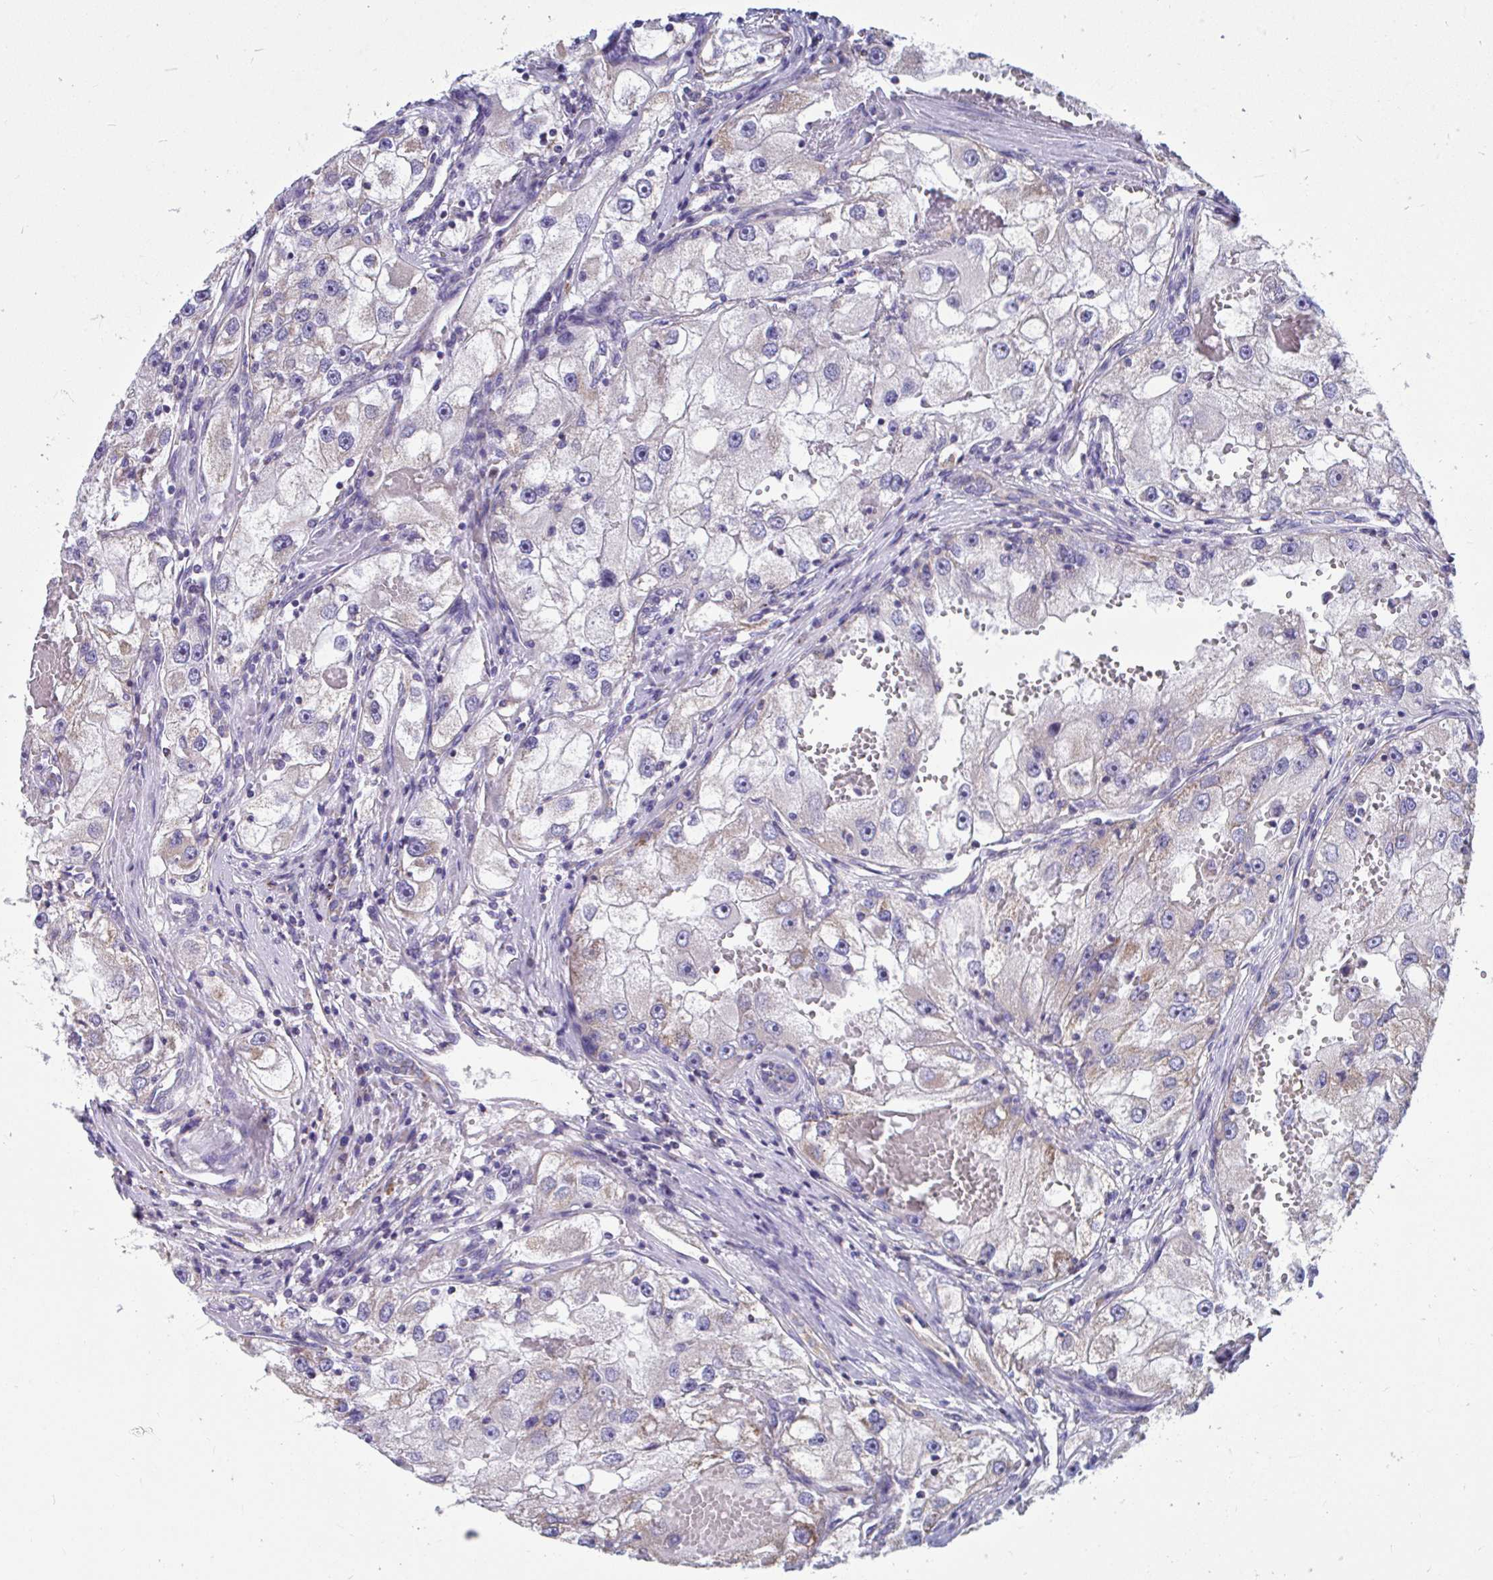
{"staining": {"intensity": "weak", "quantity": "25%-75%", "location": "cytoplasmic/membranous"}, "tissue": "renal cancer", "cell_type": "Tumor cells", "image_type": "cancer", "snomed": [{"axis": "morphology", "description": "Adenocarcinoma, NOS"}, {"axis": "topography", "description": "Kidney"}], "caption": "A high-resolution photomicrograph shows immunohistochemistry (IHC) staining of renal cancer (adenocarcinoma), which displays weak cytoplasmic/membranous expression in about 25%-75% of tumor cells.", "gene": "OR13A1", "patient": {"sex": "male", "age": 63}}